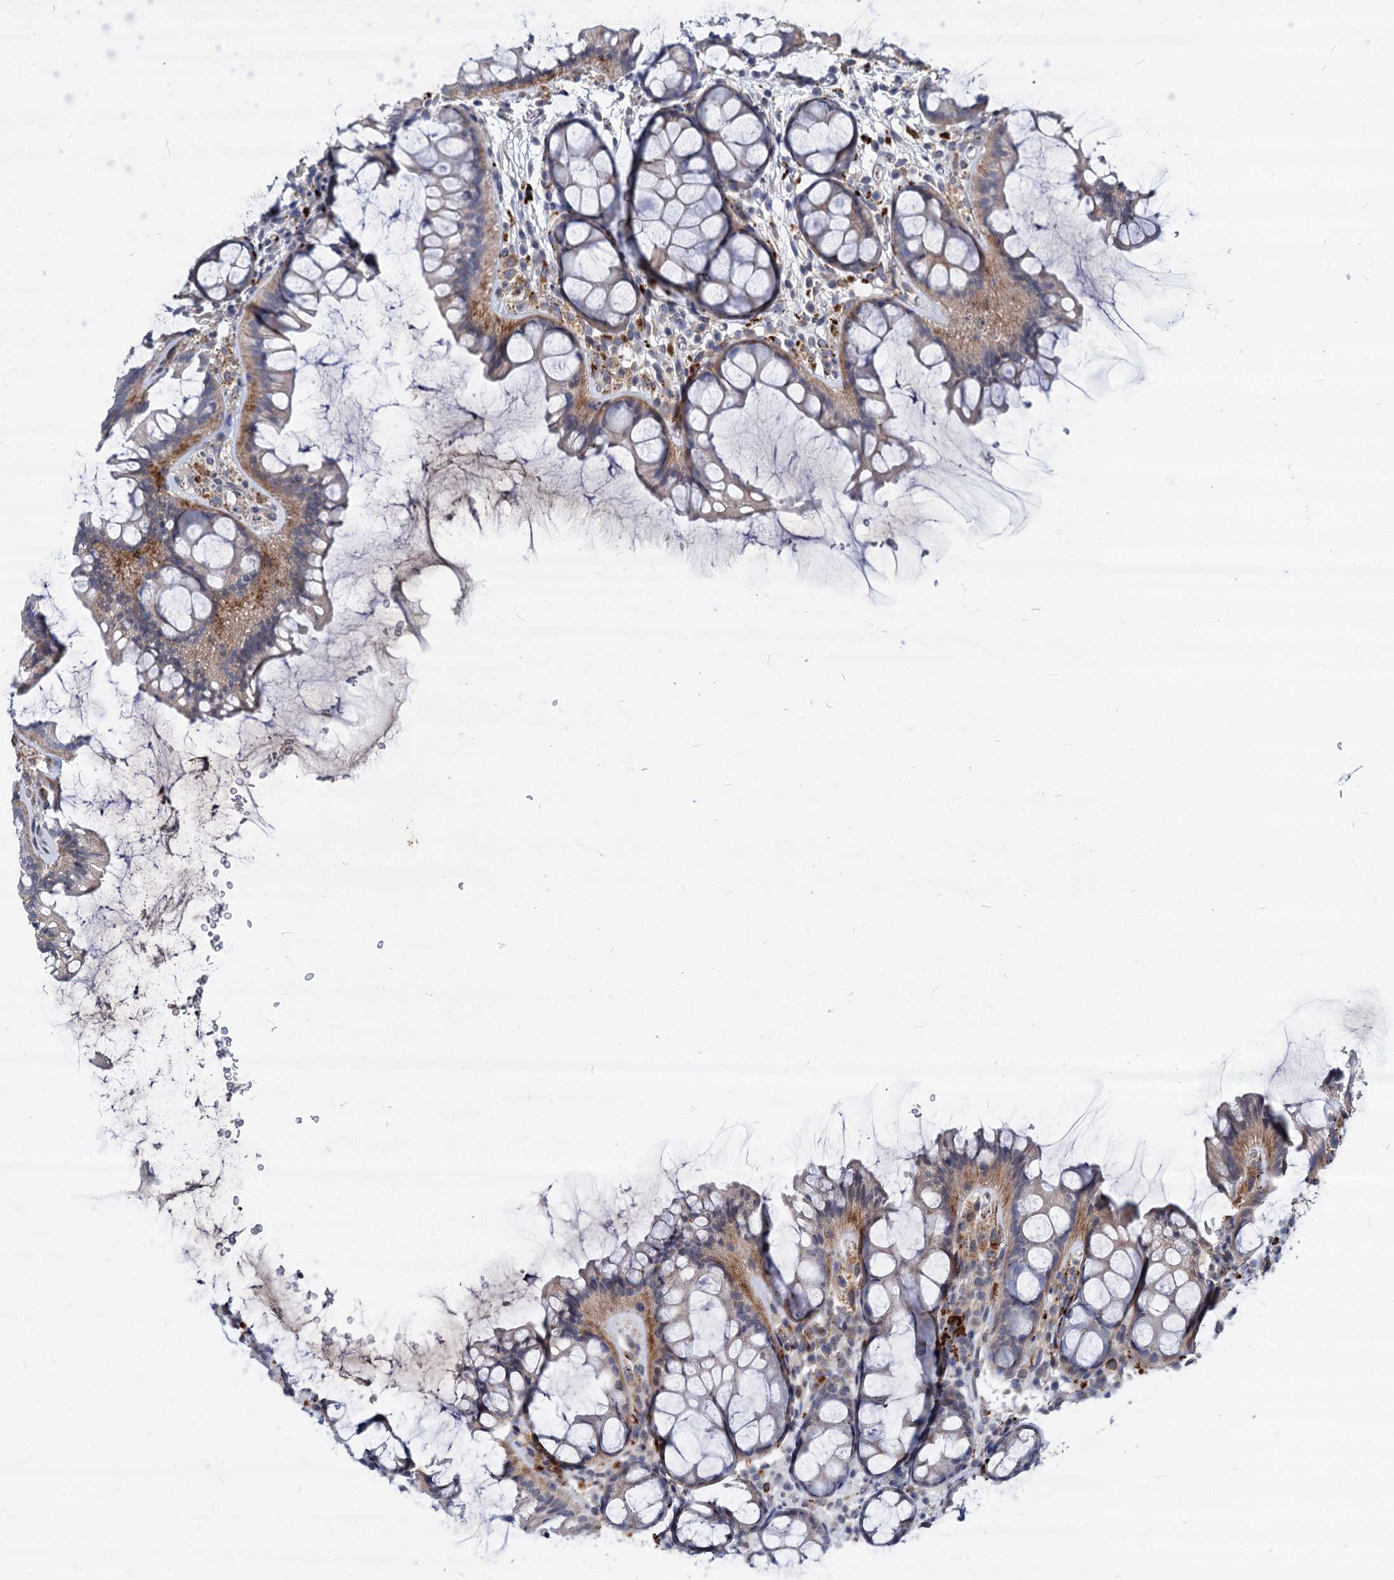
{"staining": {"intensity": "weak", "quantity": "25%-75%", "location": "cytoplasmic/membranous"}, "tissue": "colon", "cell_type": "Endothelial cells", "image_type": "normal", "snomed": [{"axis": "morphology", "description": "Normal tissue, NOS"}, {"axis": "topography", "description": "Colon"}], "caption": "Brown immunohistochemical staining in normal colon reveals weak cytoplasmic/membranous expression in approximately 25%-75% of endothelial cells. (brown staining indicates protein expression, while blue staining denotes nuclei).", "gene": "C11orf86", "patient": {"sex": "female", "age": 82}}